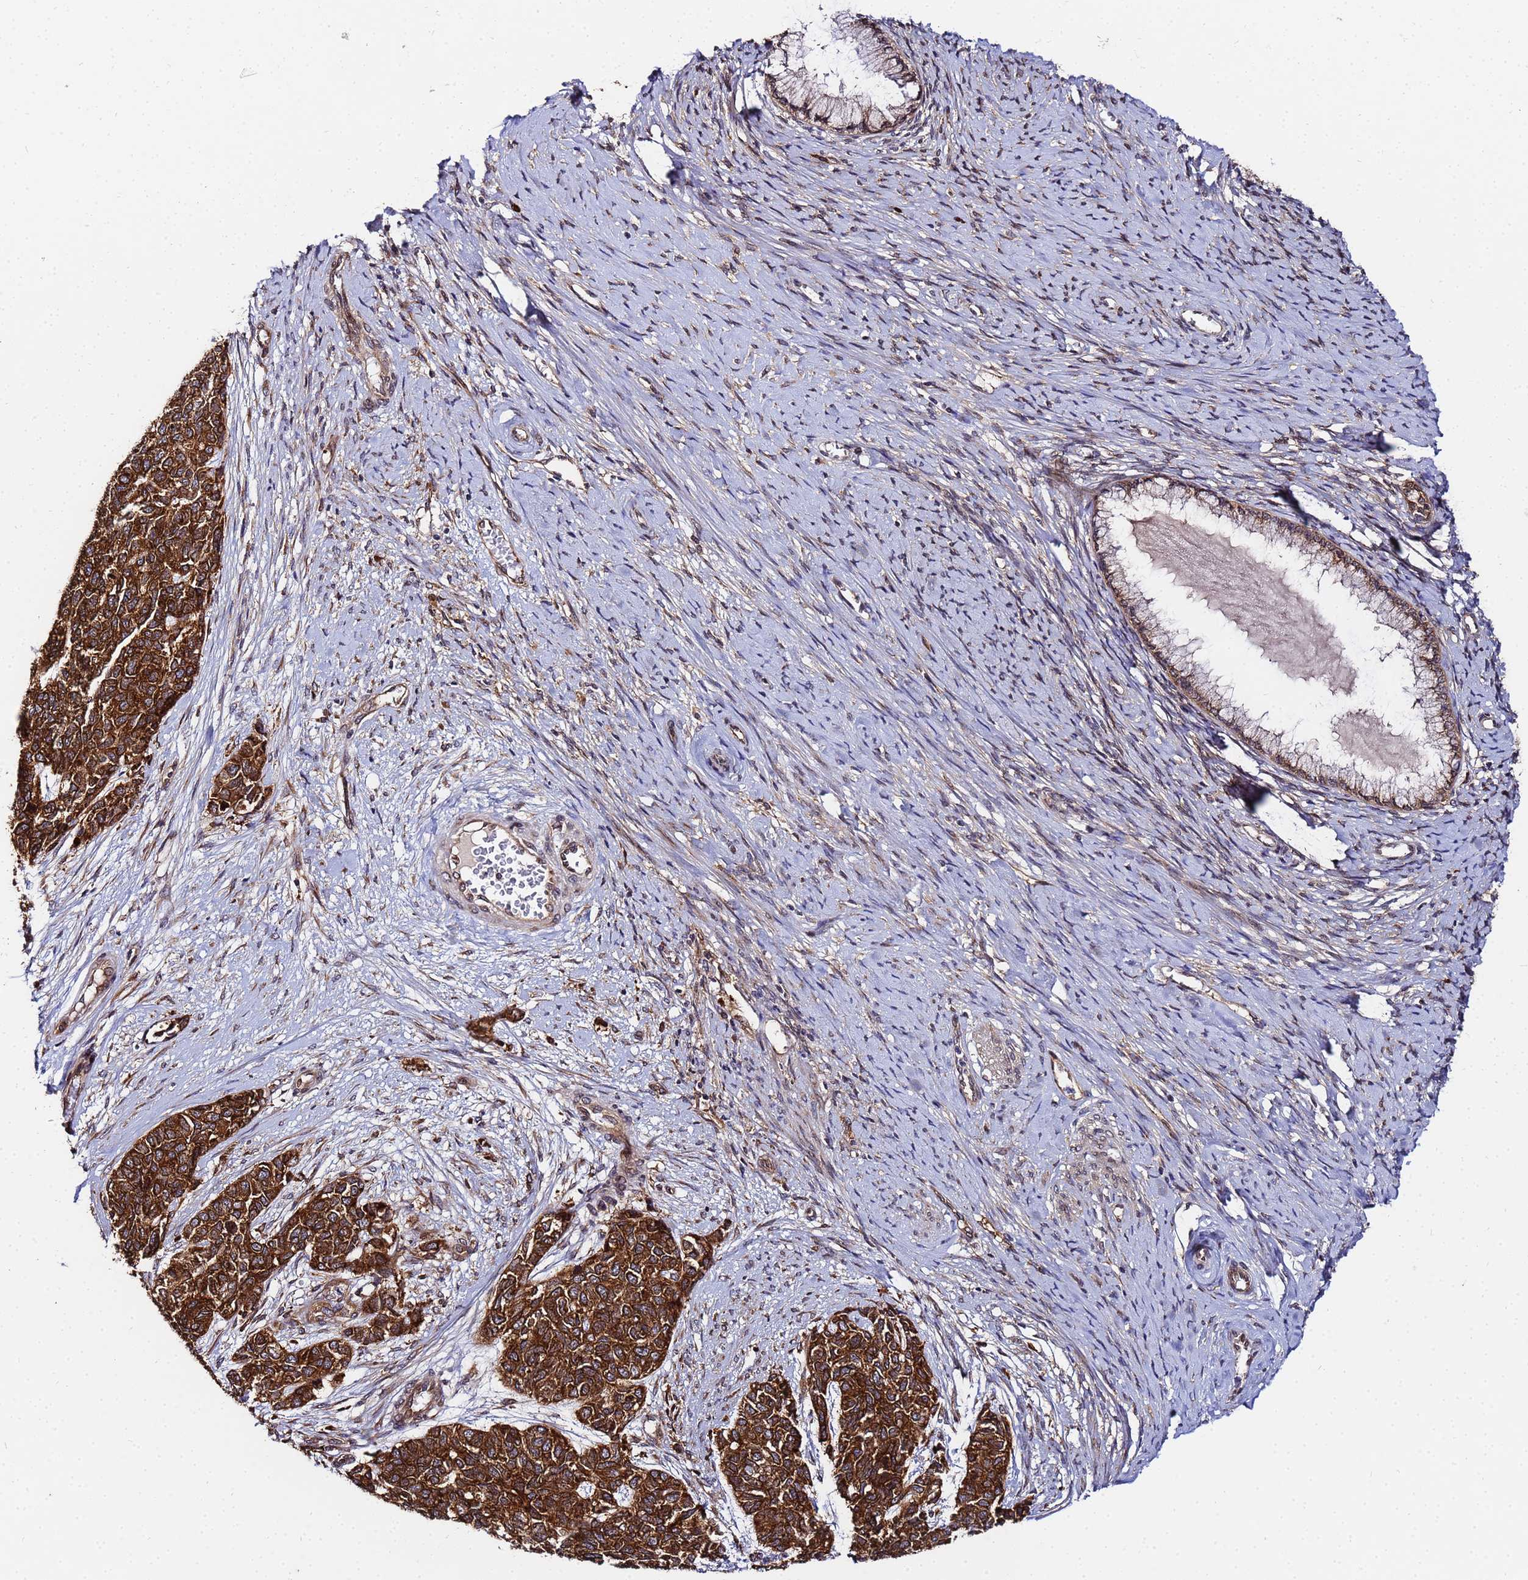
{"staining": {"intensity": "strong", "quantity": ">75%", "location": "cytoplasmic/membranous"}, "tissue": "cervical cancer", "cell_type": "Tumor cells", "image_type": "cancer", "snomed": [{"axis": "morphology", "description": "Squamous cell carcinoma, NOS"}, {"axis": "topography", "description": "Cervix"}], "caption": "This micrograph demonstrates immunohistochemistry (IHC) staining of cervical cancer, with high strong cytoplasmic/membranous staining in about >75% of tumor cells.", "gene": "UNC93B1", "patient": {"sex": "female", "age": 63}}